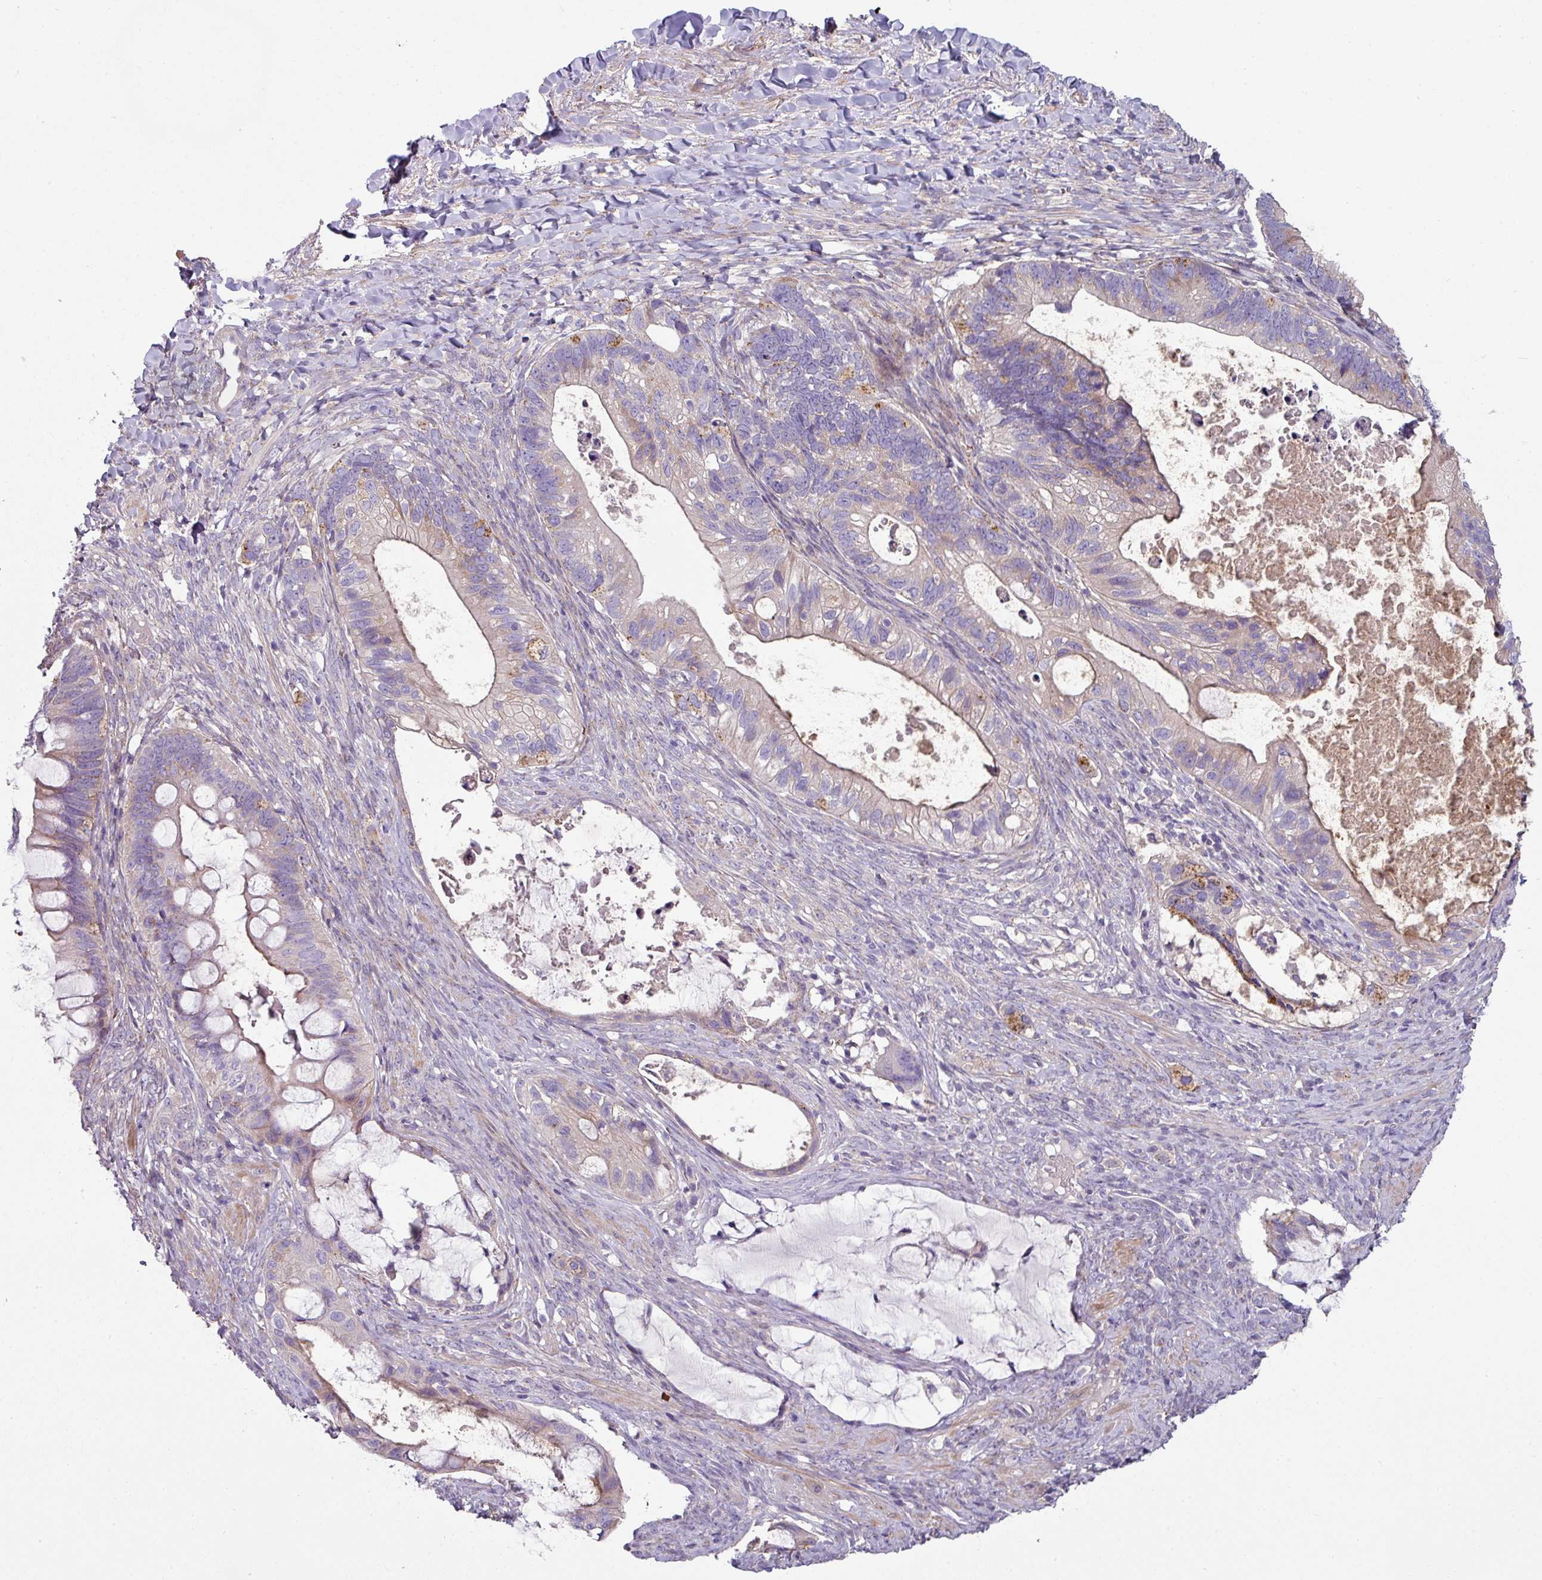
{"staining": {"intensity": "weak", "quantity": "<25%", "location": "cytoplasmic/membranous"}, "tissue": "ovarian cancer", "cell_type": "Tumor cells", "image_type": "cancer", "snomed": [{"axis": "morphology", "description": "Cystadenocarcinoma, mucinous, NOS"}, {"axis": "topography", "description": "Ovary"}], "caption": "Tumor cells are negative for brown protein staining in ovarian mucinous cystadenocarcinoma.", "gene": "LRRC9", "patient": {"sex": "female", "age": 61}}